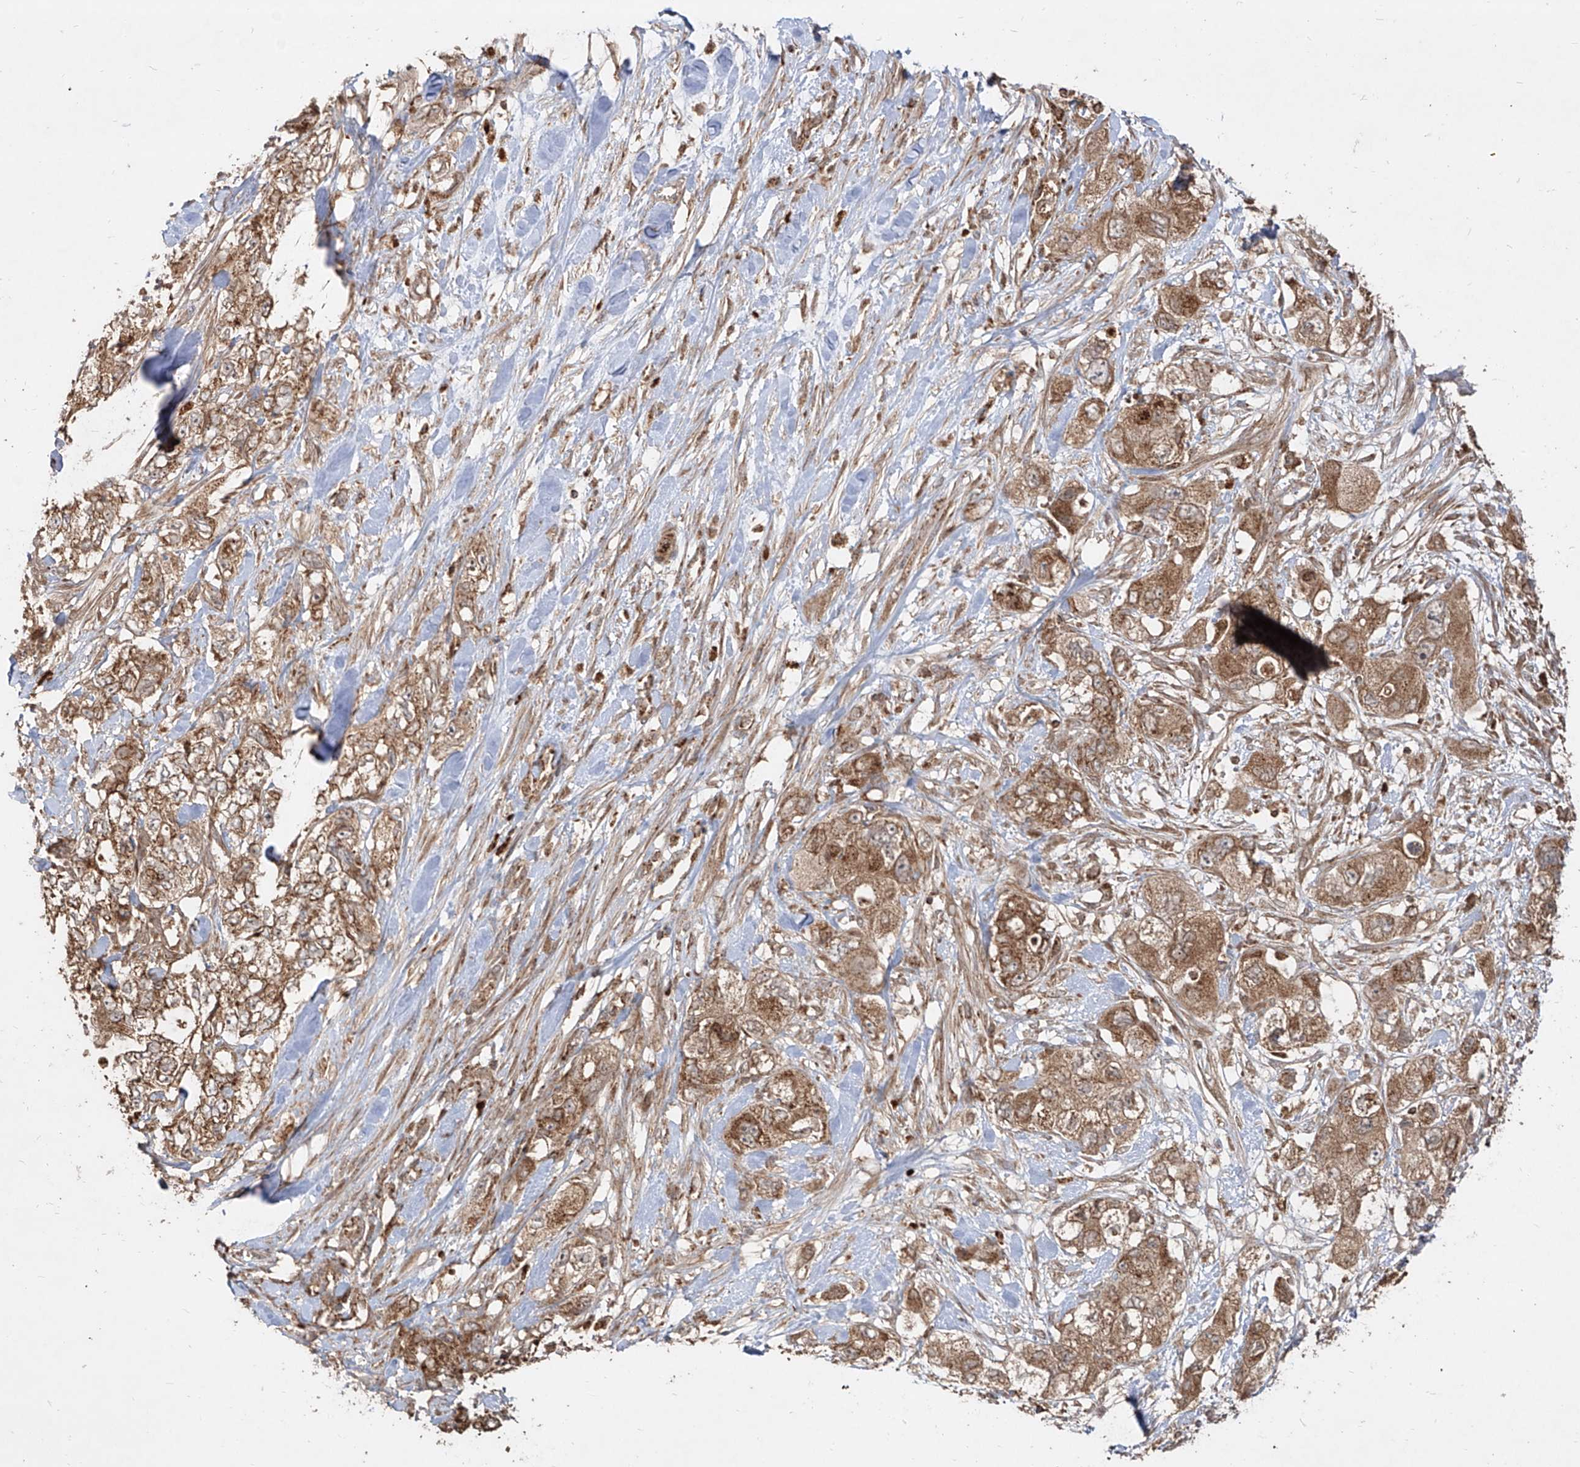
{"staining": {"intensity": "moderate", "quantity": ">75%", "location": "cytoplasmic/membranous"}, "tissue": "pancreatic cancer", "cell_type": "Tumor cells", "image_type": "cancer", "snomed": [{"axis": "morphology", "description": "Adenocarcinoma, NOS"}, {"axis": "topography", "description": "Pancreas"}], "caption": "A medium amount of moderate cytoplasmic/membranous staining is present in about >75% of tumor cells in adenocarcinoma (pancreatic) tissue.", "gene": "AIM2", "patient": {"sex": "female", "age": 73}}